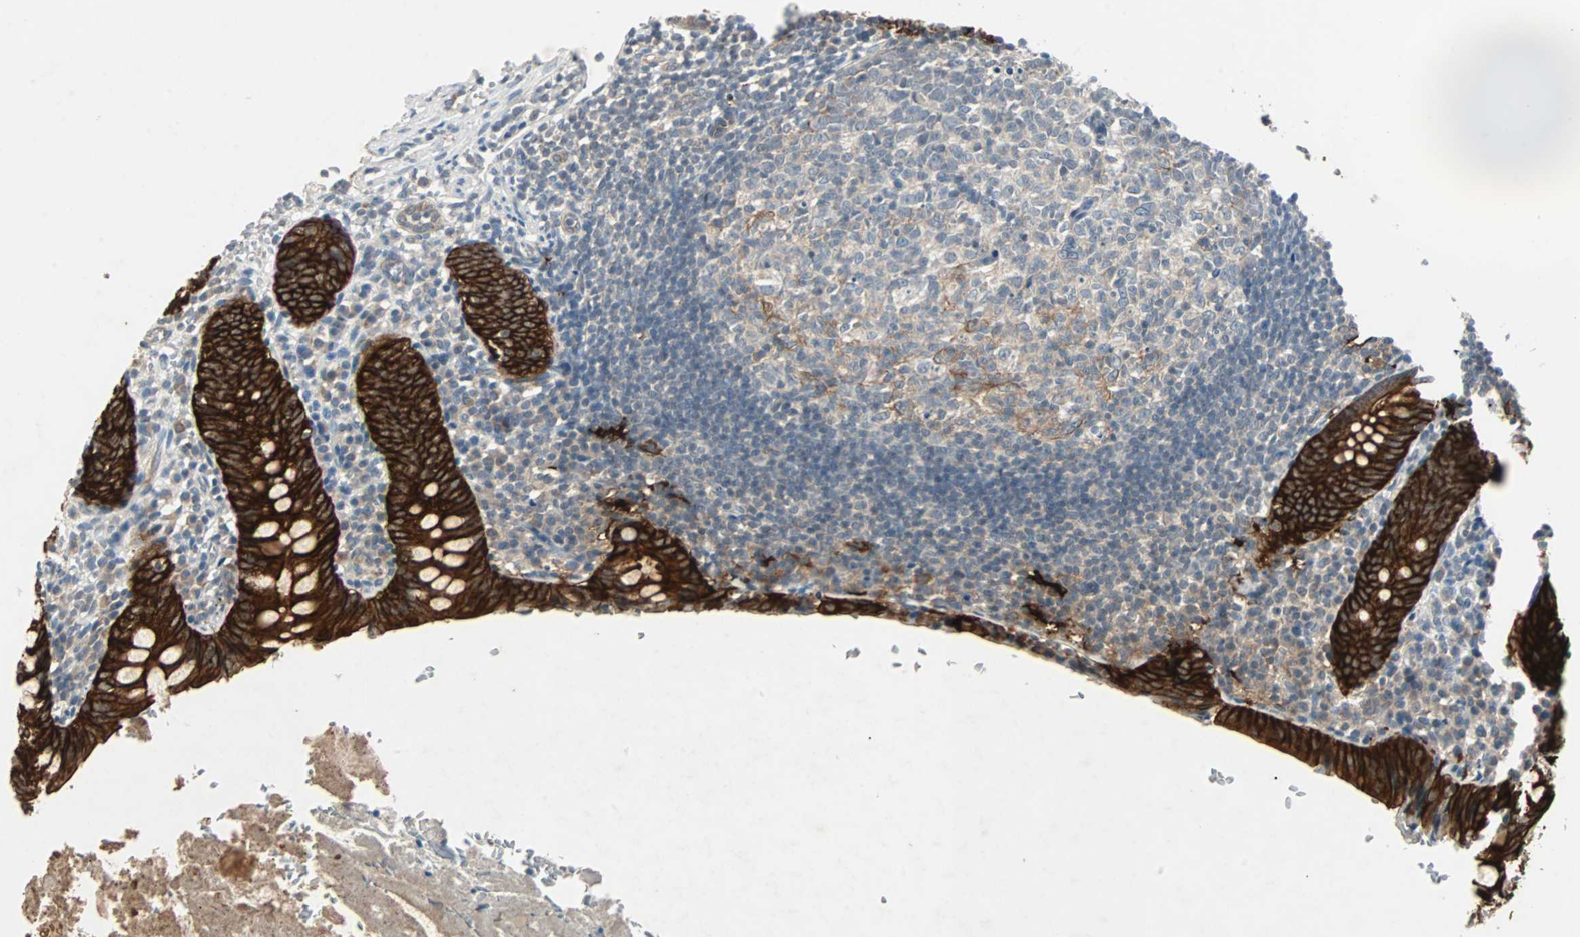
{"staining": {"intensity": "strong", "quantity": ">75%", "location": "cytoplasmic/membranous"}, "tissue": "appendix", "cell_type": "Glandular cells", "image_type": "normal", "snomed": [{"axis": "morphology", "description": "Normal tissue, NOS"}, {"axis": "topography", "description": "Appendix"}], "caption": "The immunohistochemical stain labels strong cytoplasmic/membranous expression in glandular cells of unremarkable appendix. The protein is shown in brown color, while the nuclei are stained blue.", "gene": "CMC2", "patient": {"sex": "female", "age": 10}}